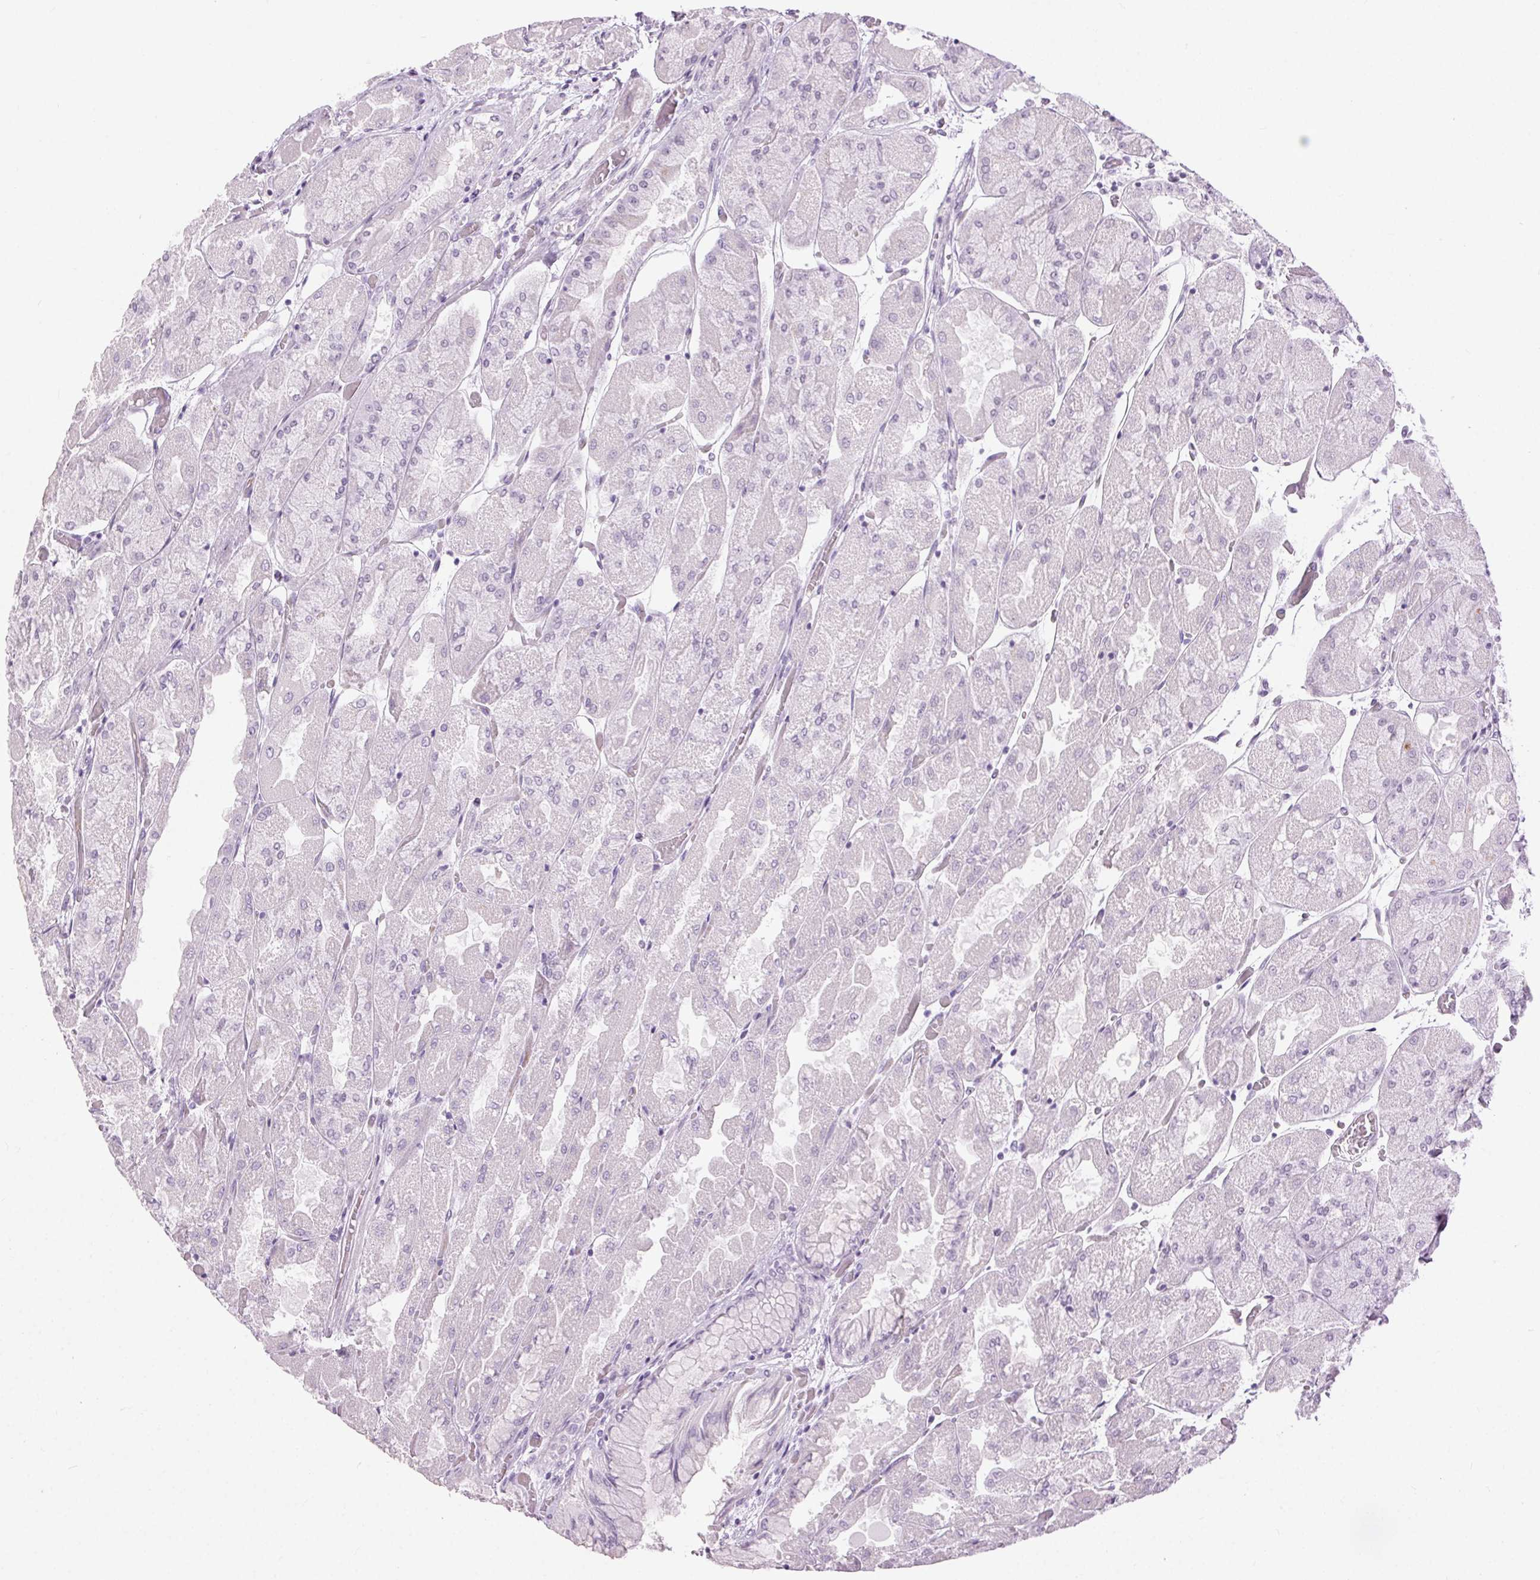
{"staining": {"intensity": "weak", "quantity": "<25%", "location": "cytoplasmic/membranous"}, "tissue": "stomach", "cell_type": "Glandular cells", "image_type": "normal", "snomed": [{"axis": "morphology", "description": "Normal tissue, NOS"}, {"axis": "topography", "description": "Stomach"}], "caption": "Immunohistochemistry histopathology image of normal stomach: human stomach stained with DAB shows no significant protein expression in glandular cells. The staining was performed using DAB (3,3'-diaminobenzidine) to visualize the protein expression in brown, while the nuclei were stained in blue with hematoxylin (Magnification: 20x).", "gene": "BEND2", "patient": {"sex": "female", "age": 61}}